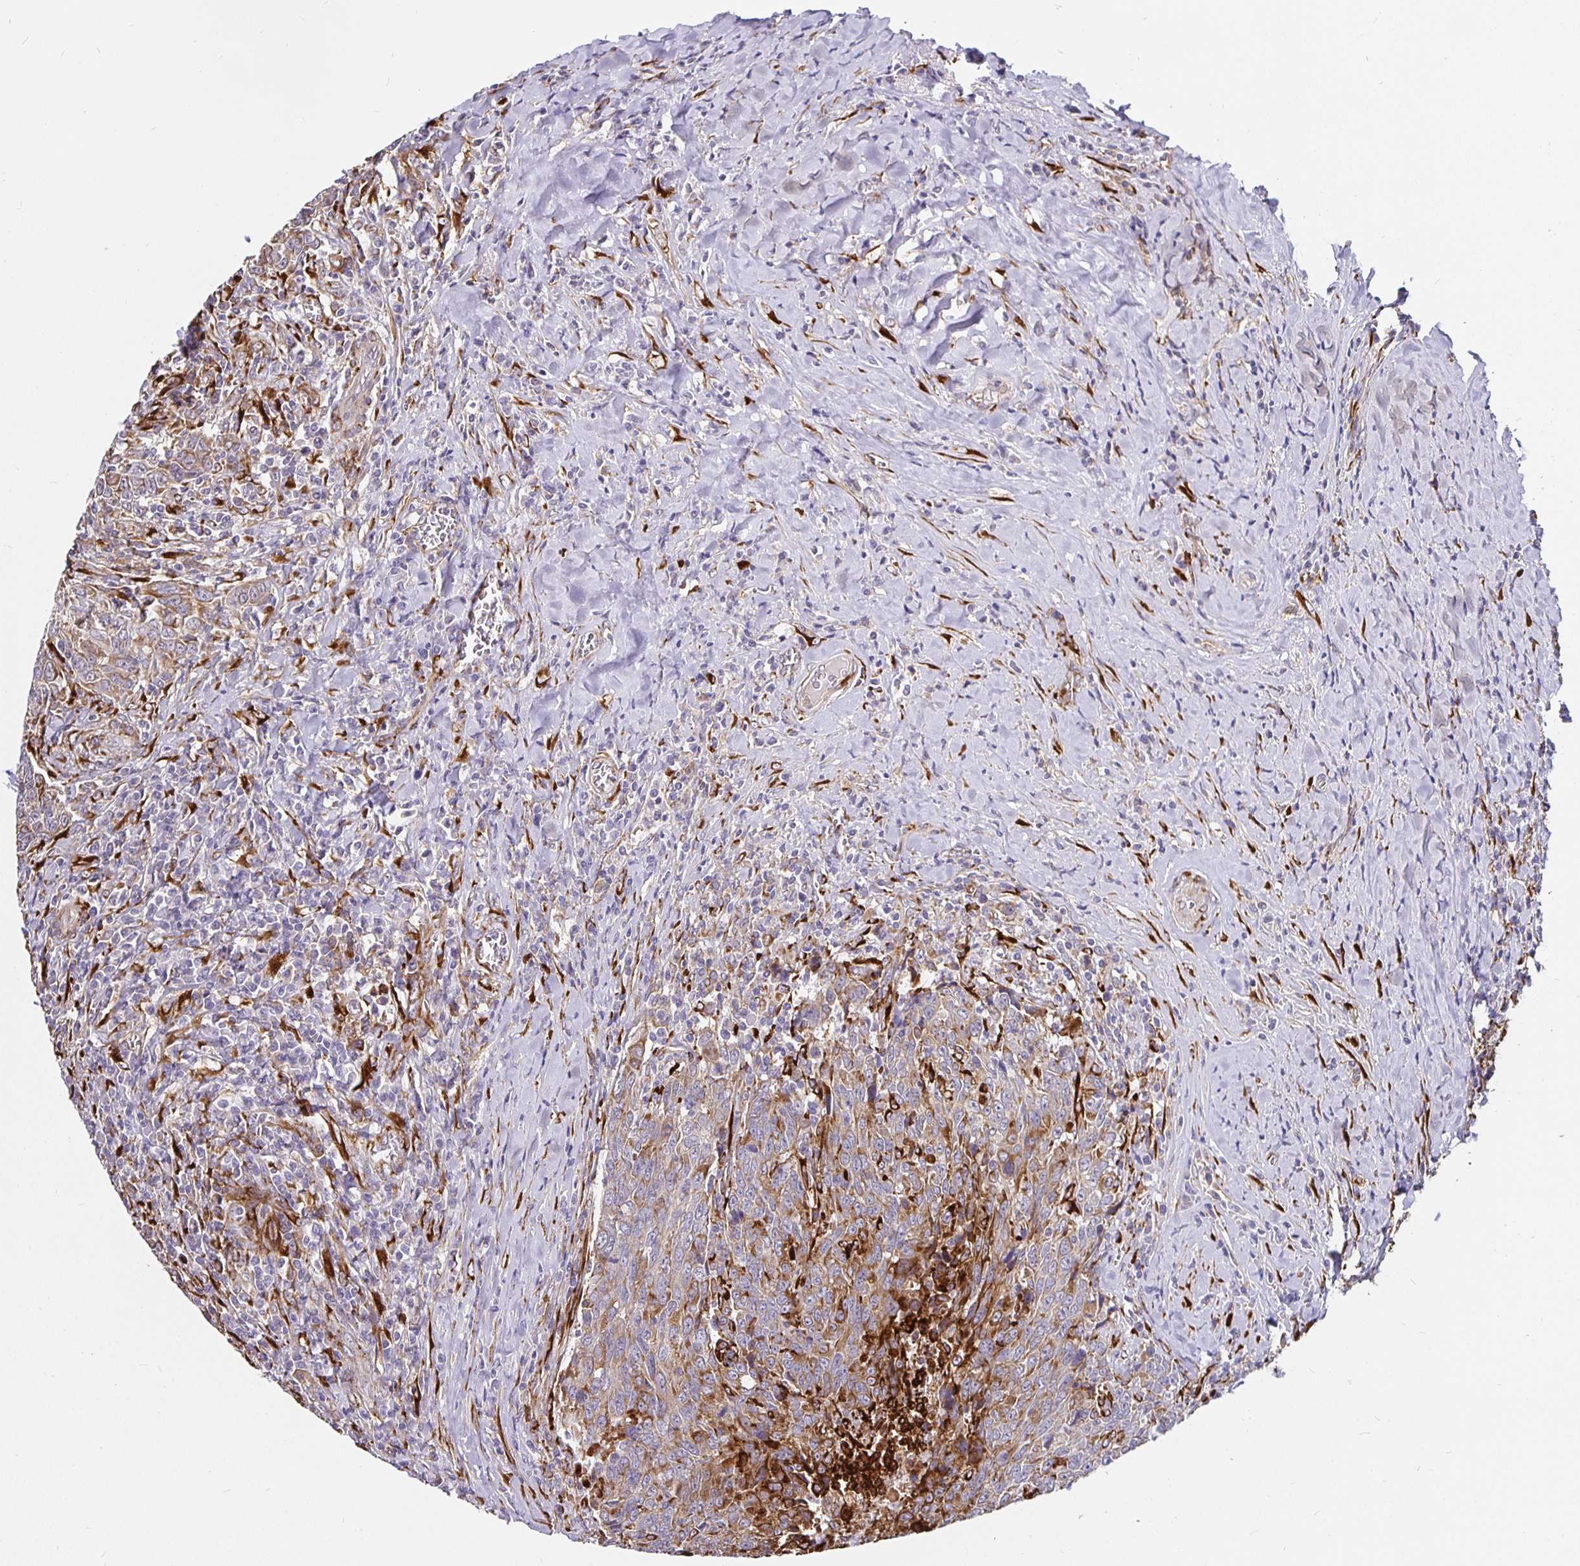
{"staining": {"intensity": "strong", "quantity": "<25%", "location": "cytoplasmic/membranous"}, "tissue": "breast cancer", "cell_type": "Tumor cells", "image_type": "cancer", "snomed": [{"axis": "morphology", "description": "Duct carcinoma"}, {"axis": "topography", "description": "Breast"}], "caption": "Strong cytoplasmic/membranous staining for a protein is appreciated in approximately <25% of tumor cells of intraductal carcinoma (breast) using IHC.", "gene": "P4HA2", "patient": {"sex": "female", "age": 50}}